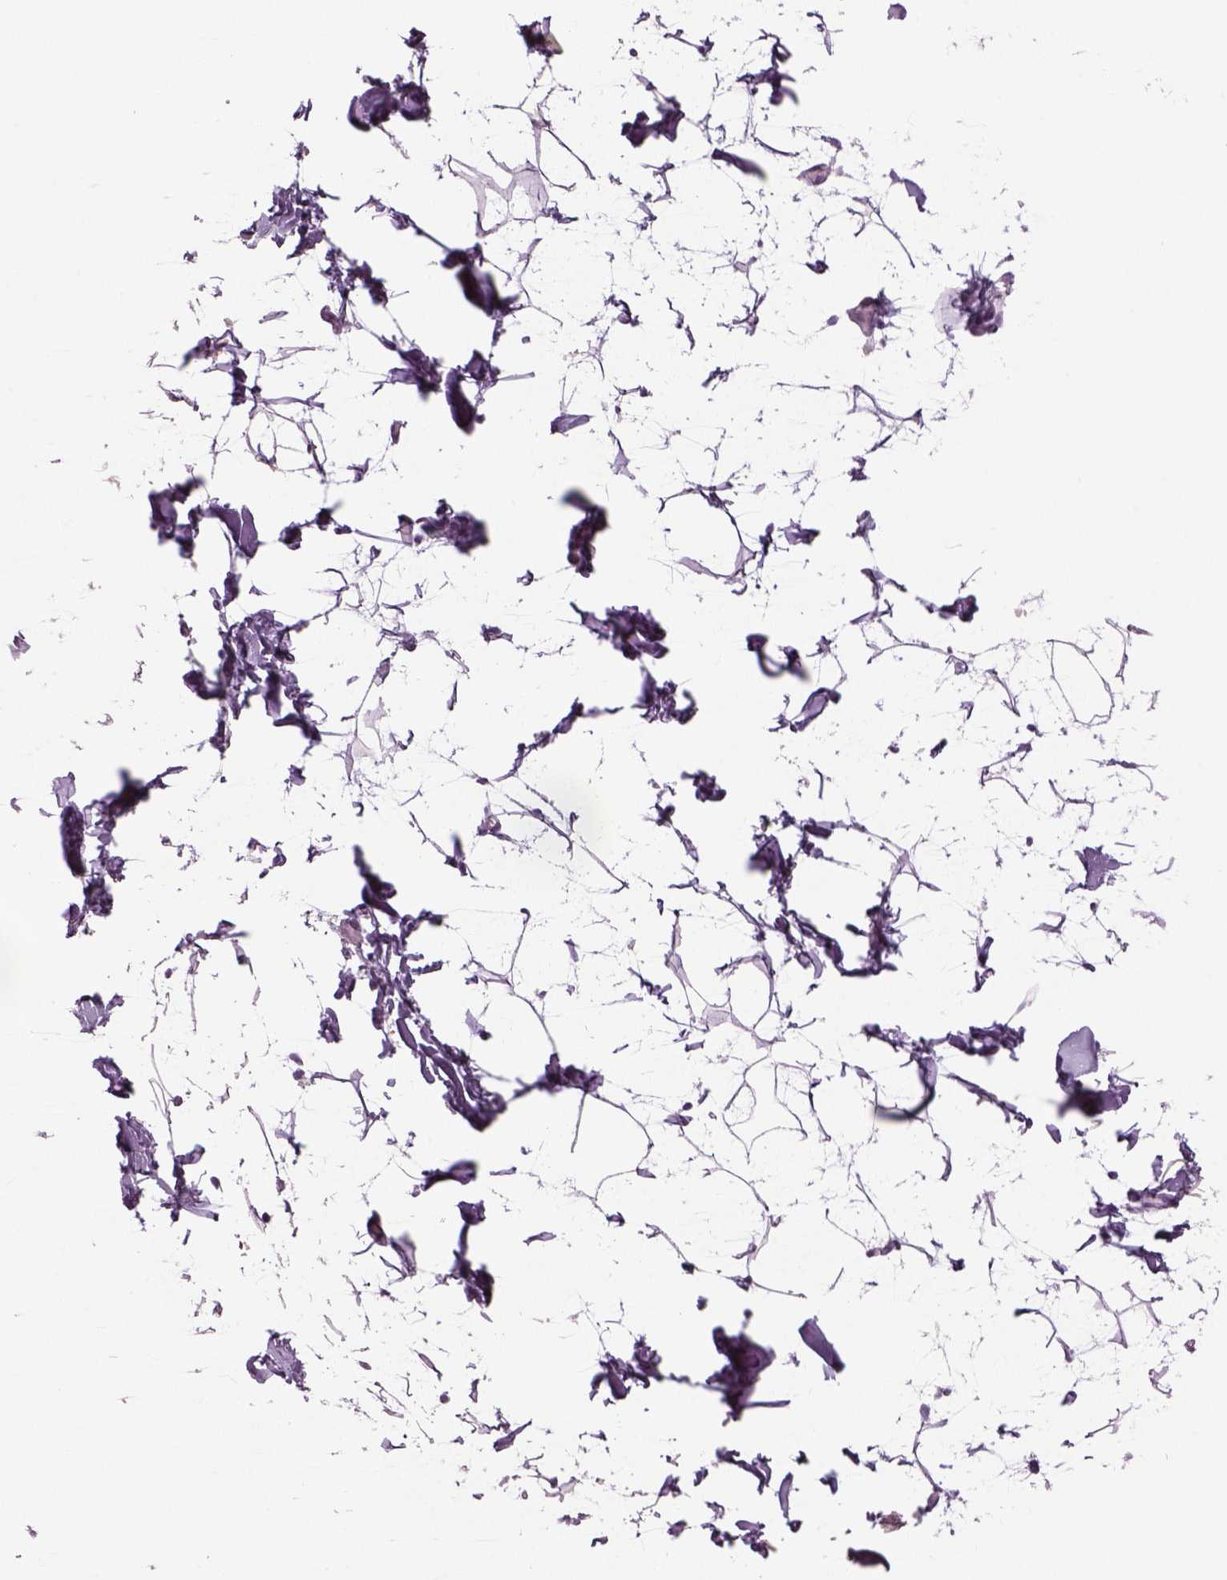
{"staining": {"intensity": "negative", "quantity": "none", "location": "none"}, "tissue": "adipose tissue", "cell_type": "Adipocytes", "image_type": "normal", "snomed": [{"axis": "morphology", "description": "Normal tissue, NOS"}, {"axis": "topography", "description": "Gallbladder"}, {"axis": "topography", "description": "Peripheral nerve tissue"}], "caption": "A histopathology image of human adipose tissue is negative for staining in adipocytes. Nuclei are stained in blue.", "gene": "RHO", "patient": {"sex": "female", "age": 45}}